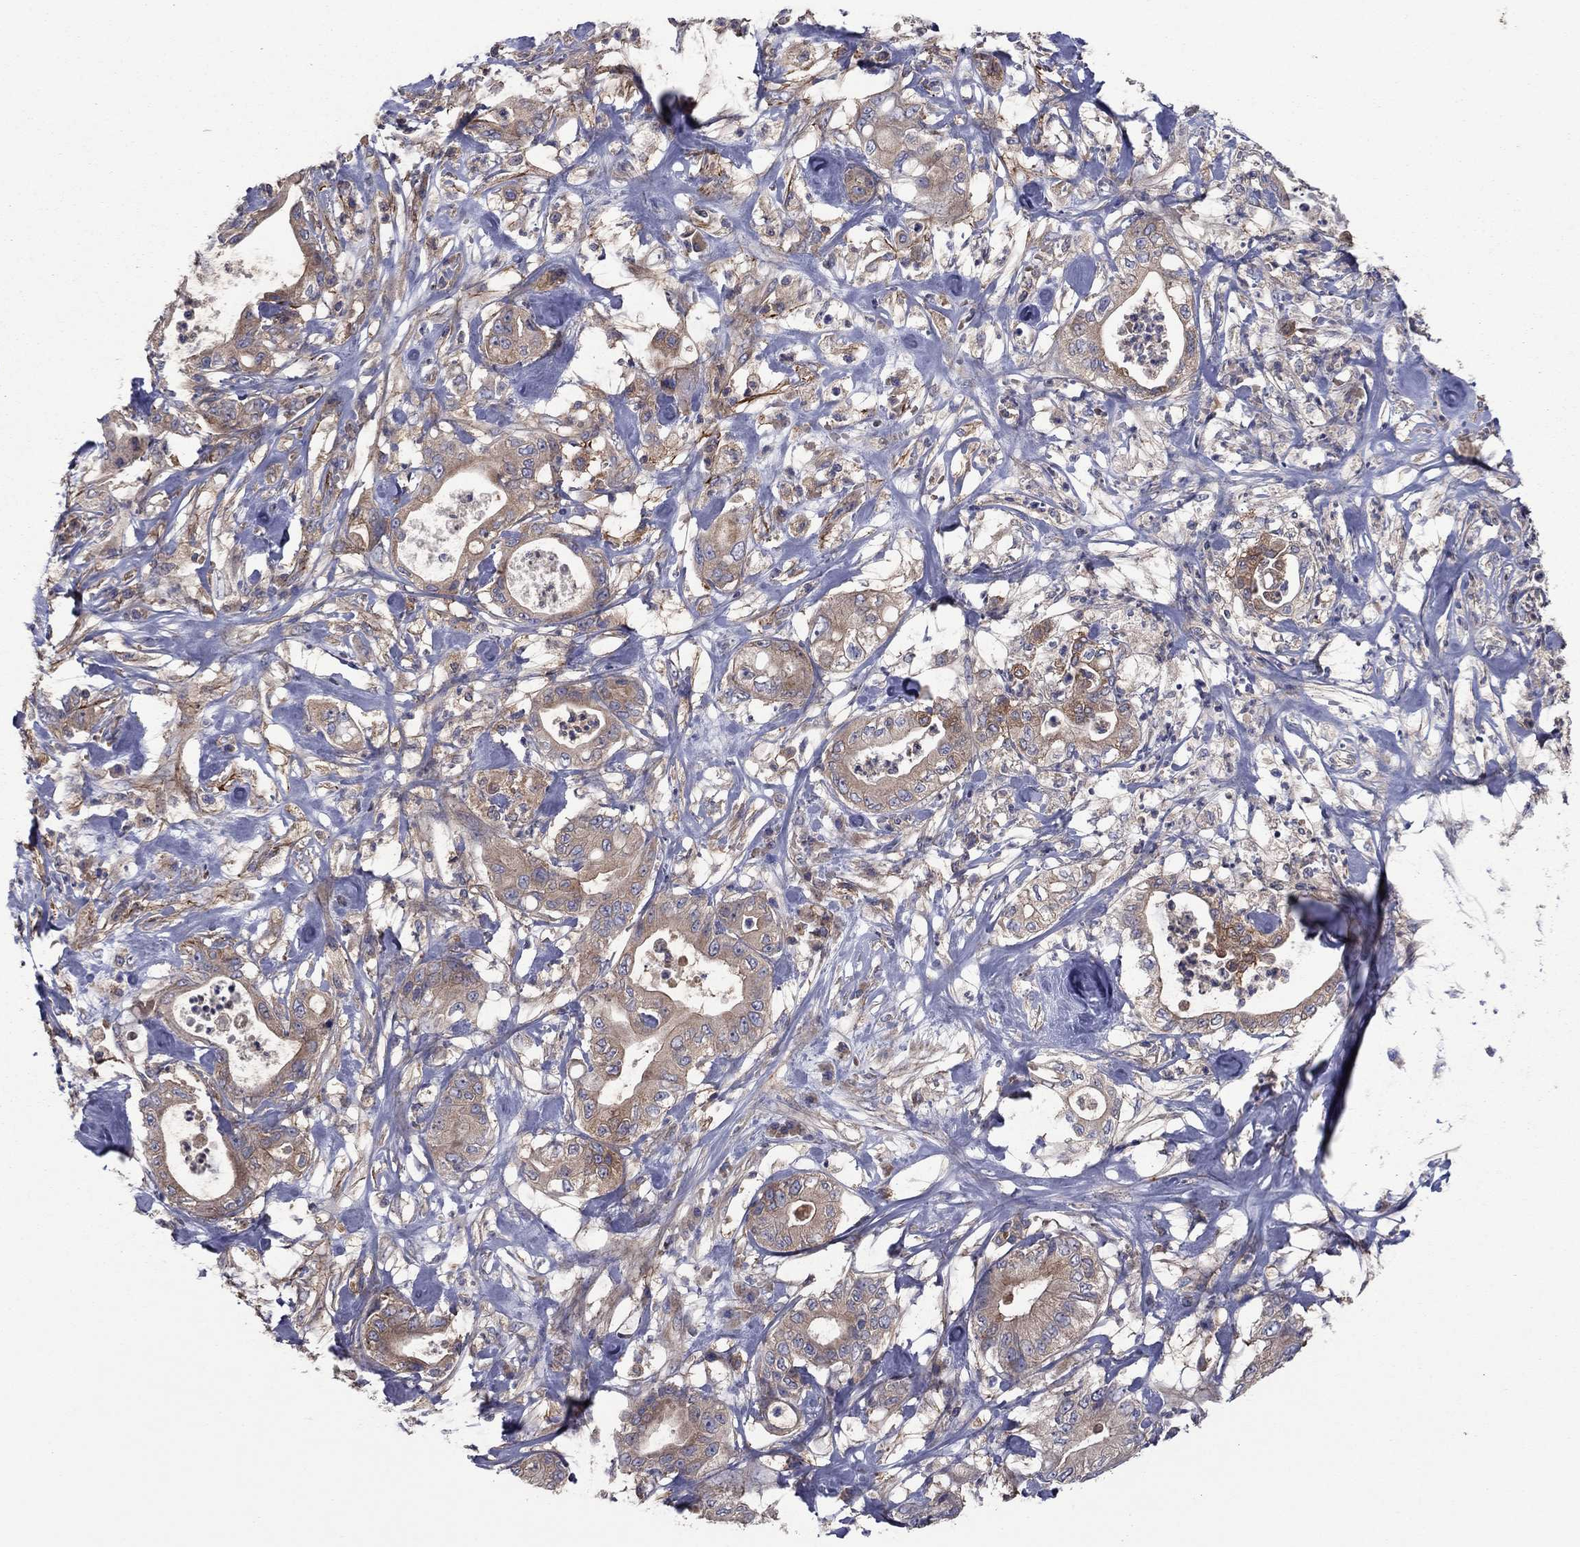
{"staining": {"intensity": "weak", "quantity": "25%-75%", "location": "cytoplasmic/membranous"}, "tissue": "pancreatic cancer", "cell_type": "Tumor cells", "image_type": "cancer", "snomed": [{"axis": "morphology", "description": "Adenocarcinoma, NOS"}, {"axis": "topography", "description": "Pancreas"}], "caption": "Approximately 25%-75% of tumor cells in human pancreatic adenocarcinoma reveal weak cytoplasmic/membranous protein positivity as visualized by brown immunohistochemical staining.", "gene": "RNF123", "patient": {"sex": "male", "age": 71}}